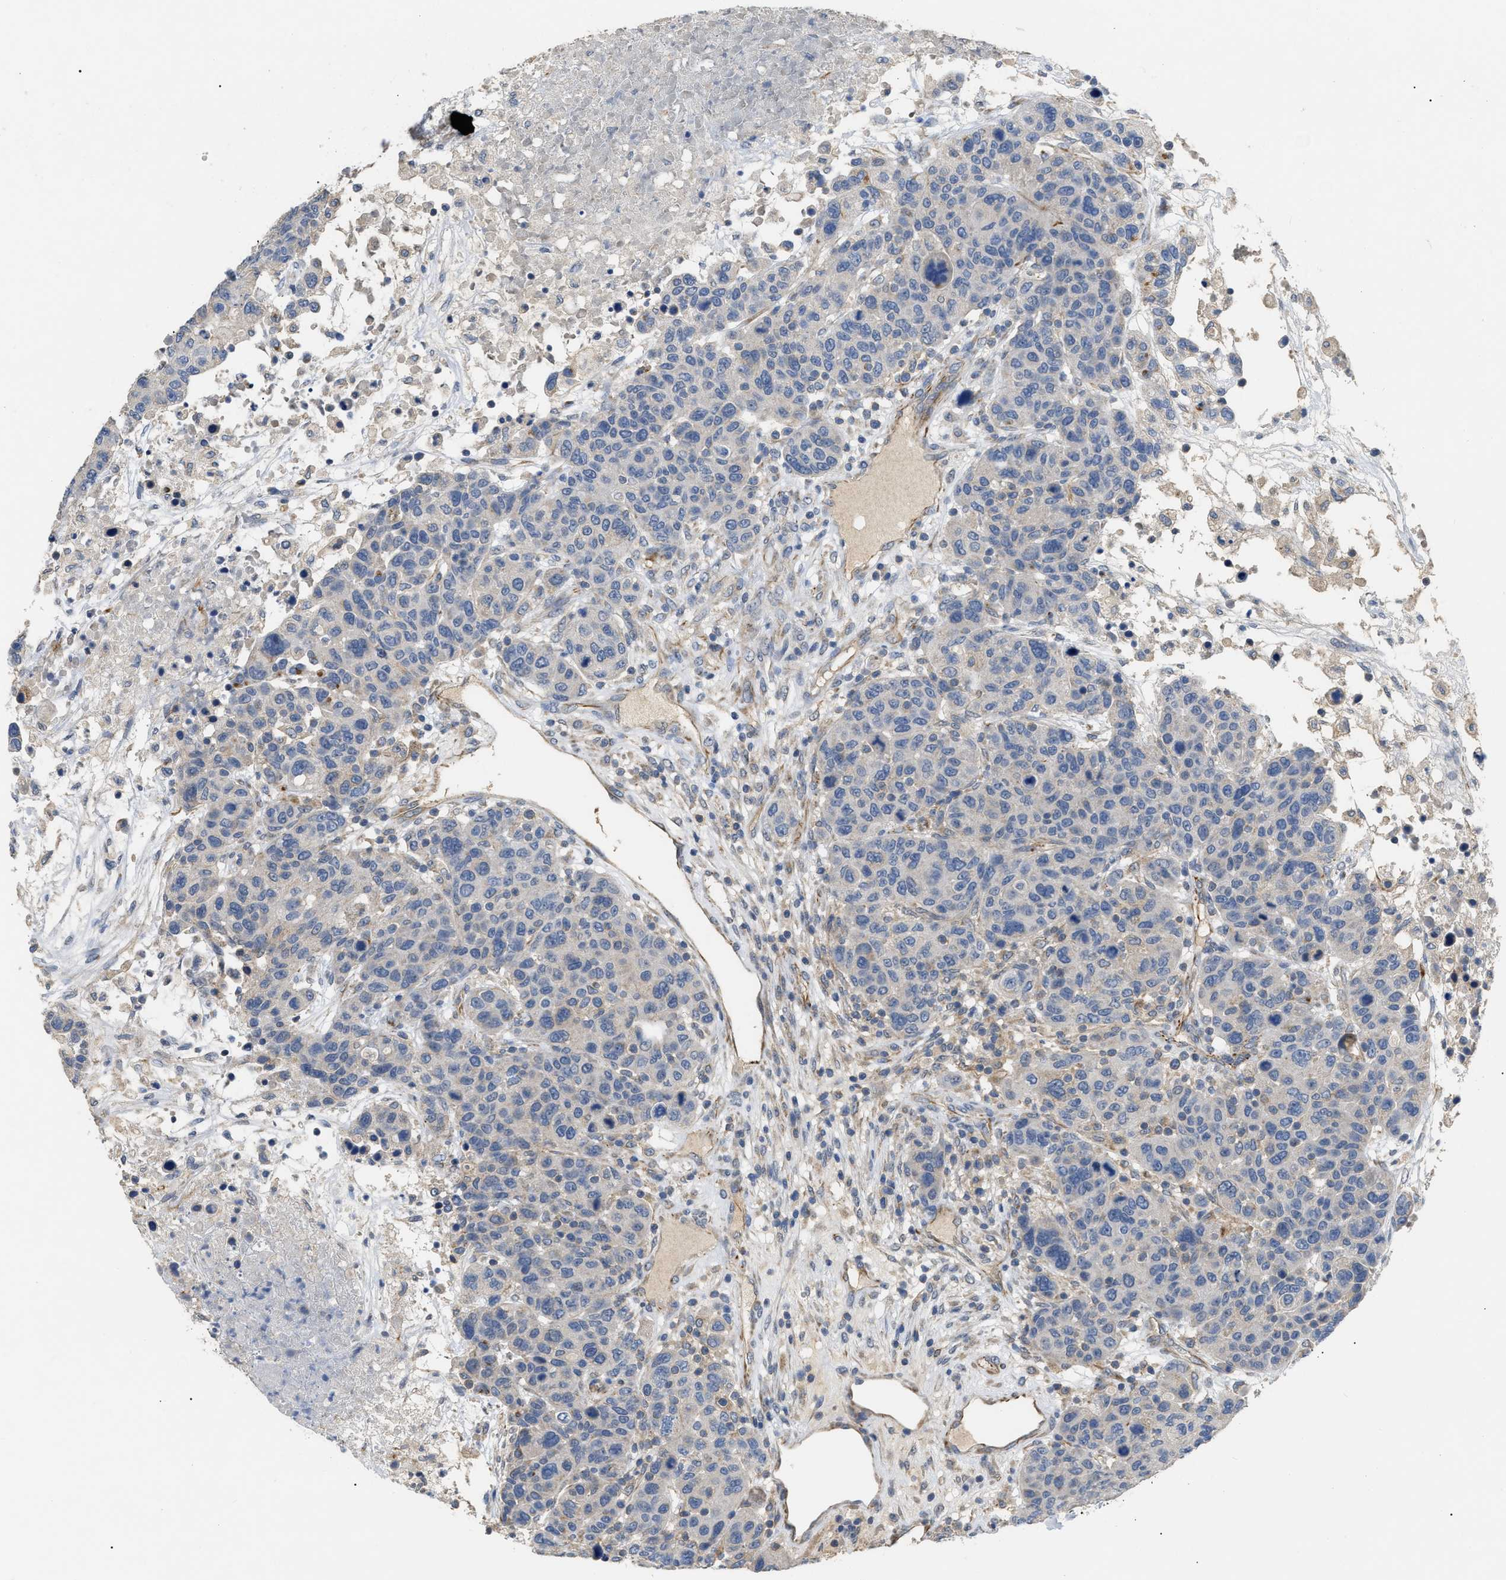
{"staining": {"intensity": "negative", "quantity": "none", "location": "none"}, "tissue": "breast cancer", "cell_type": "Tumor cells", "image_type": "cancer", "snomed": [{"axis": "morphology", "description": "Duct carcinoma"}, {"axis": "topography", "description": "Breast"}], "caption": "A photomicrograph of breast intraductal carcinoma stained for a protein demonstrates no brown staining in tumor cells.", "gene": "DHX58", "patient": {"sex": "female", "age": 37}}